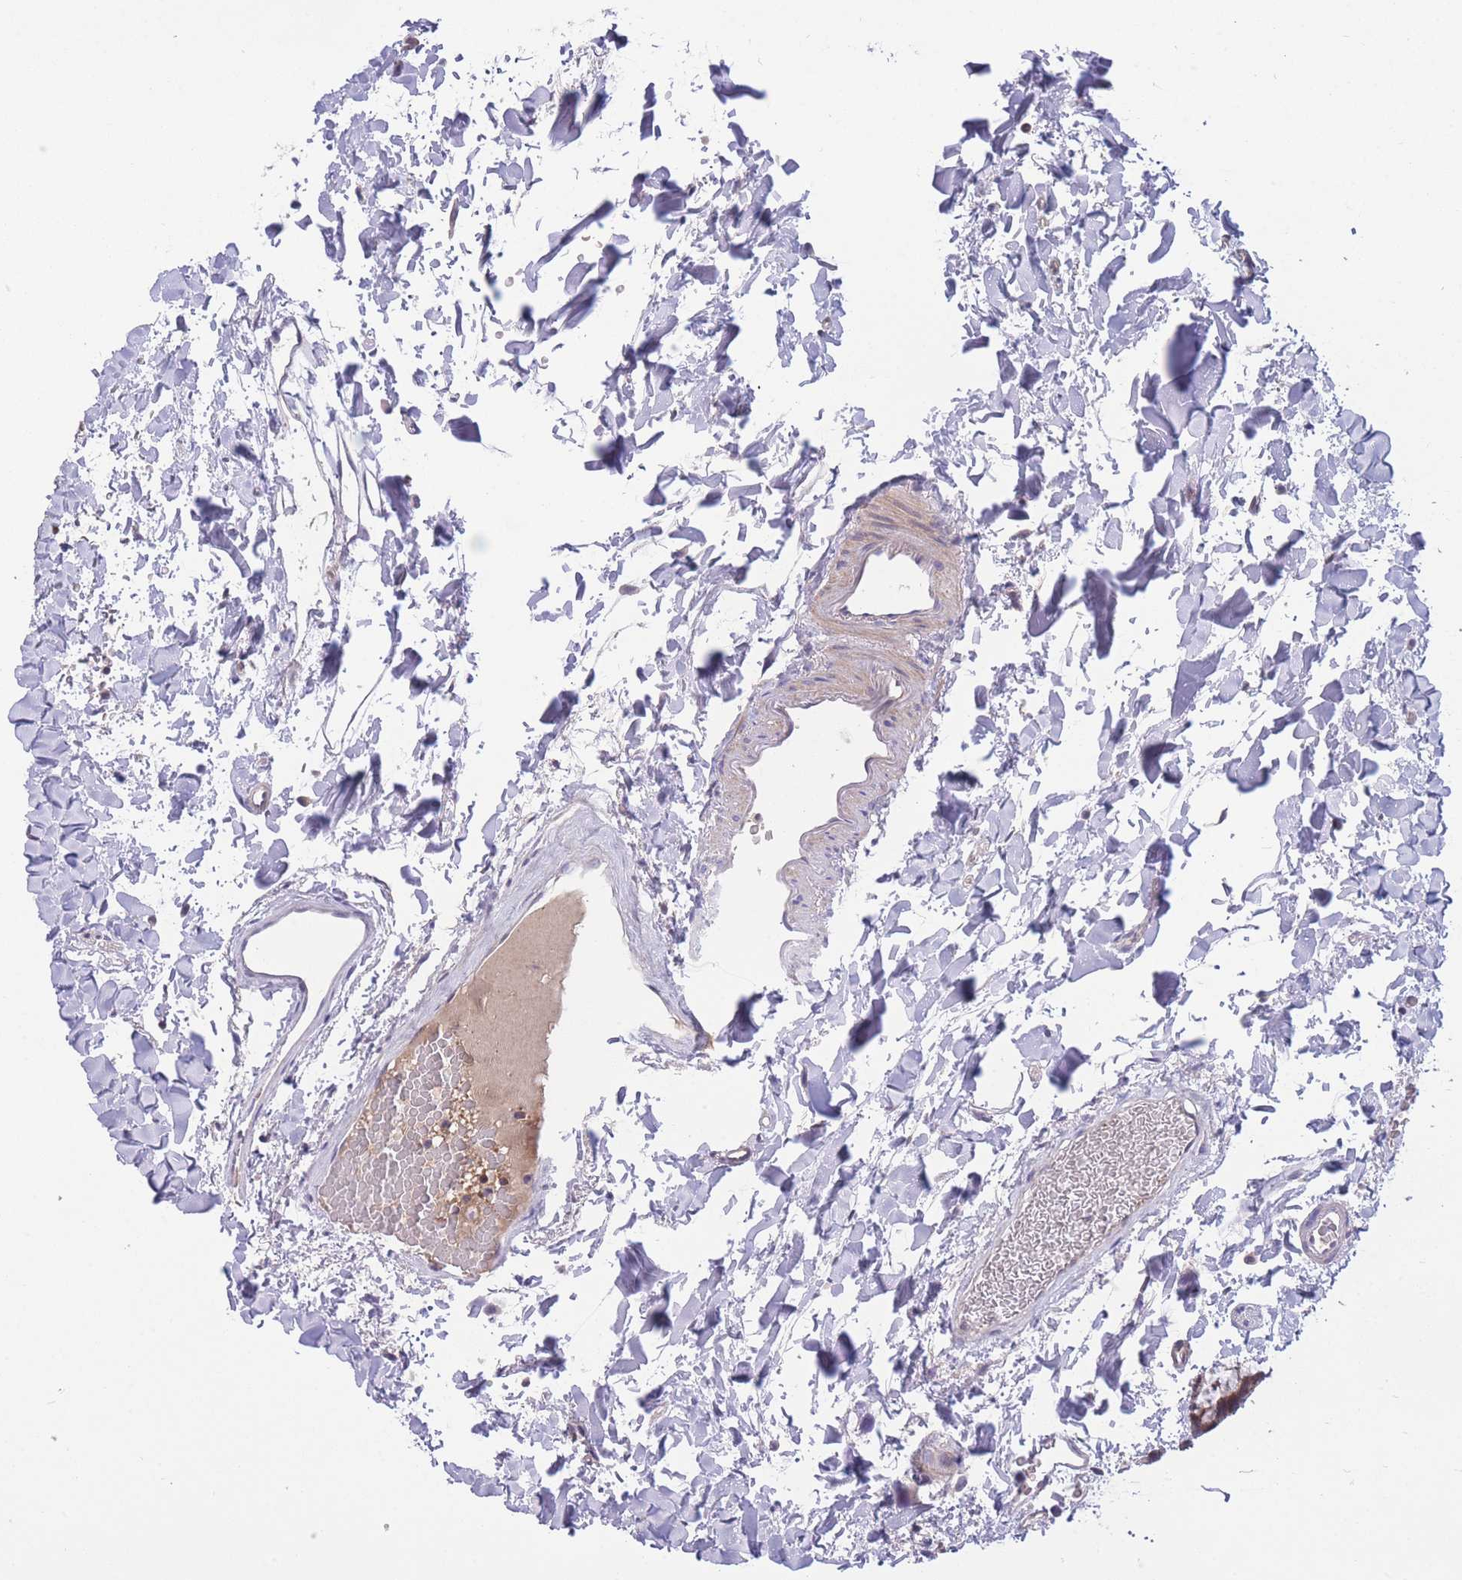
{"staining": {"intensity": "moderate", "quantity": "25%-75%", "location": "cytoplasmic/membranous"}, "tissue": "colon", "cell_type": "Endothelial cells", "image_type": "normal", "snomed": [{"axis": "morphology", "description": "Normal tissue, NOS"}, {"axis": "topography", "description": "Colon"}], "caption": "Immunohistochemical staining of unremarkable human colon exhibits 25%-75% levels of moderate cytoplasmic/membranous protein staining in approximately 25%-75% of endothelial cells. Nuclei are stained in blue.", "gene": "UBE2NL", "patient": {"sex": "male", "age": 75}}